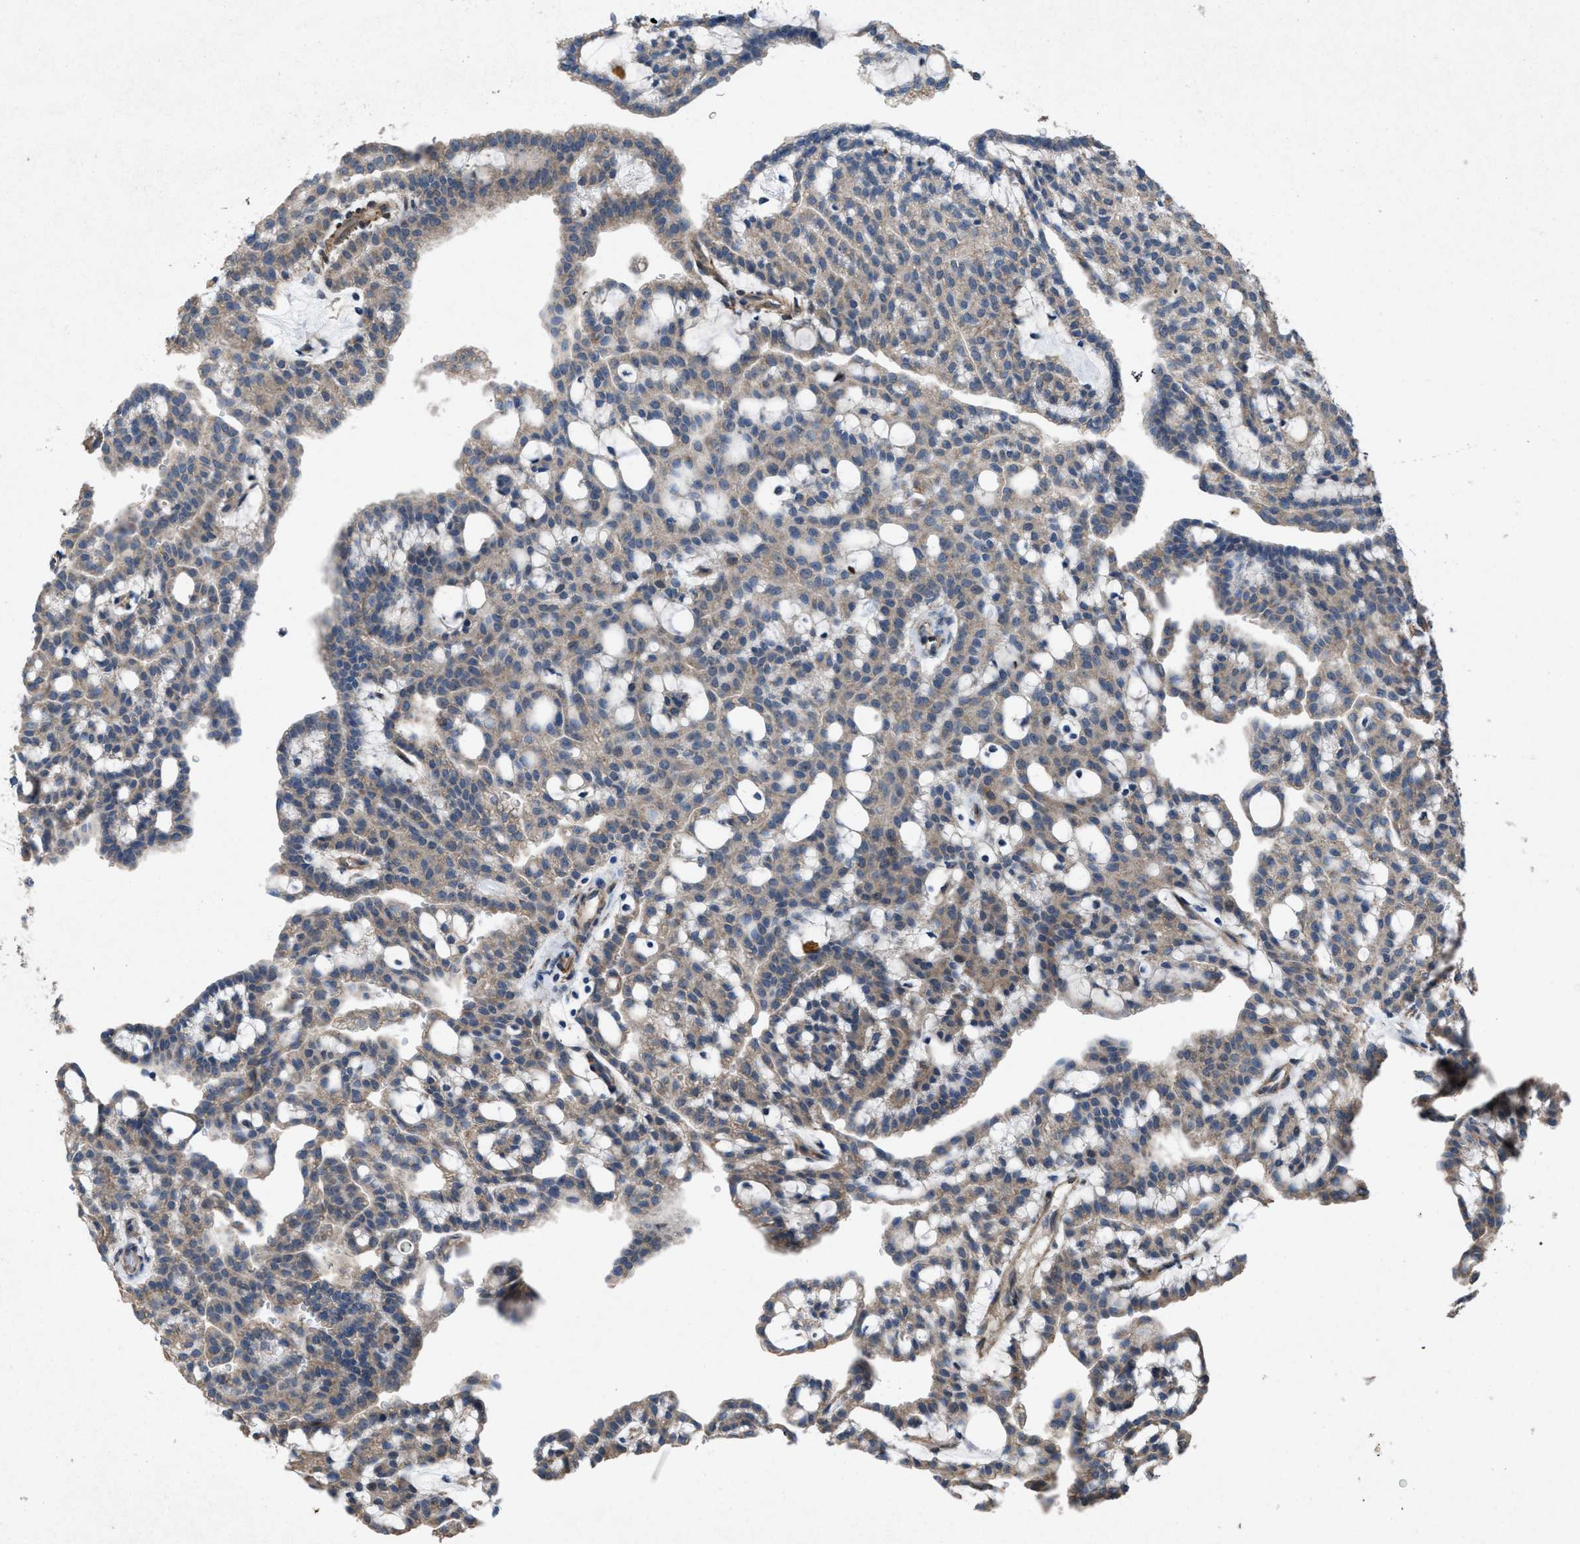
{"staining": {"intensity": "weak", "quantity": ">75%", "location": "cytoplasmic/membranous"}, "tissue": "renal cancer", "cell_type": "Tumor cells", "image_type": "cancer", "snomed": [{"axis": "morphology", "description": "Adenocarcinoma, NOS"}, {"axis": "topography", "description": "Kidney"}], "caption": "High-magnification brightfield microscopy of renal cancer stained with DAB (brown) and counterstained with hematoxylin (blue). tumor cells exhibit weak cytoplasmic/membranous expression is present in approximately>75% of cells.", "gene": "ARL6", "patient": {"sex": "male", "age": 63}}